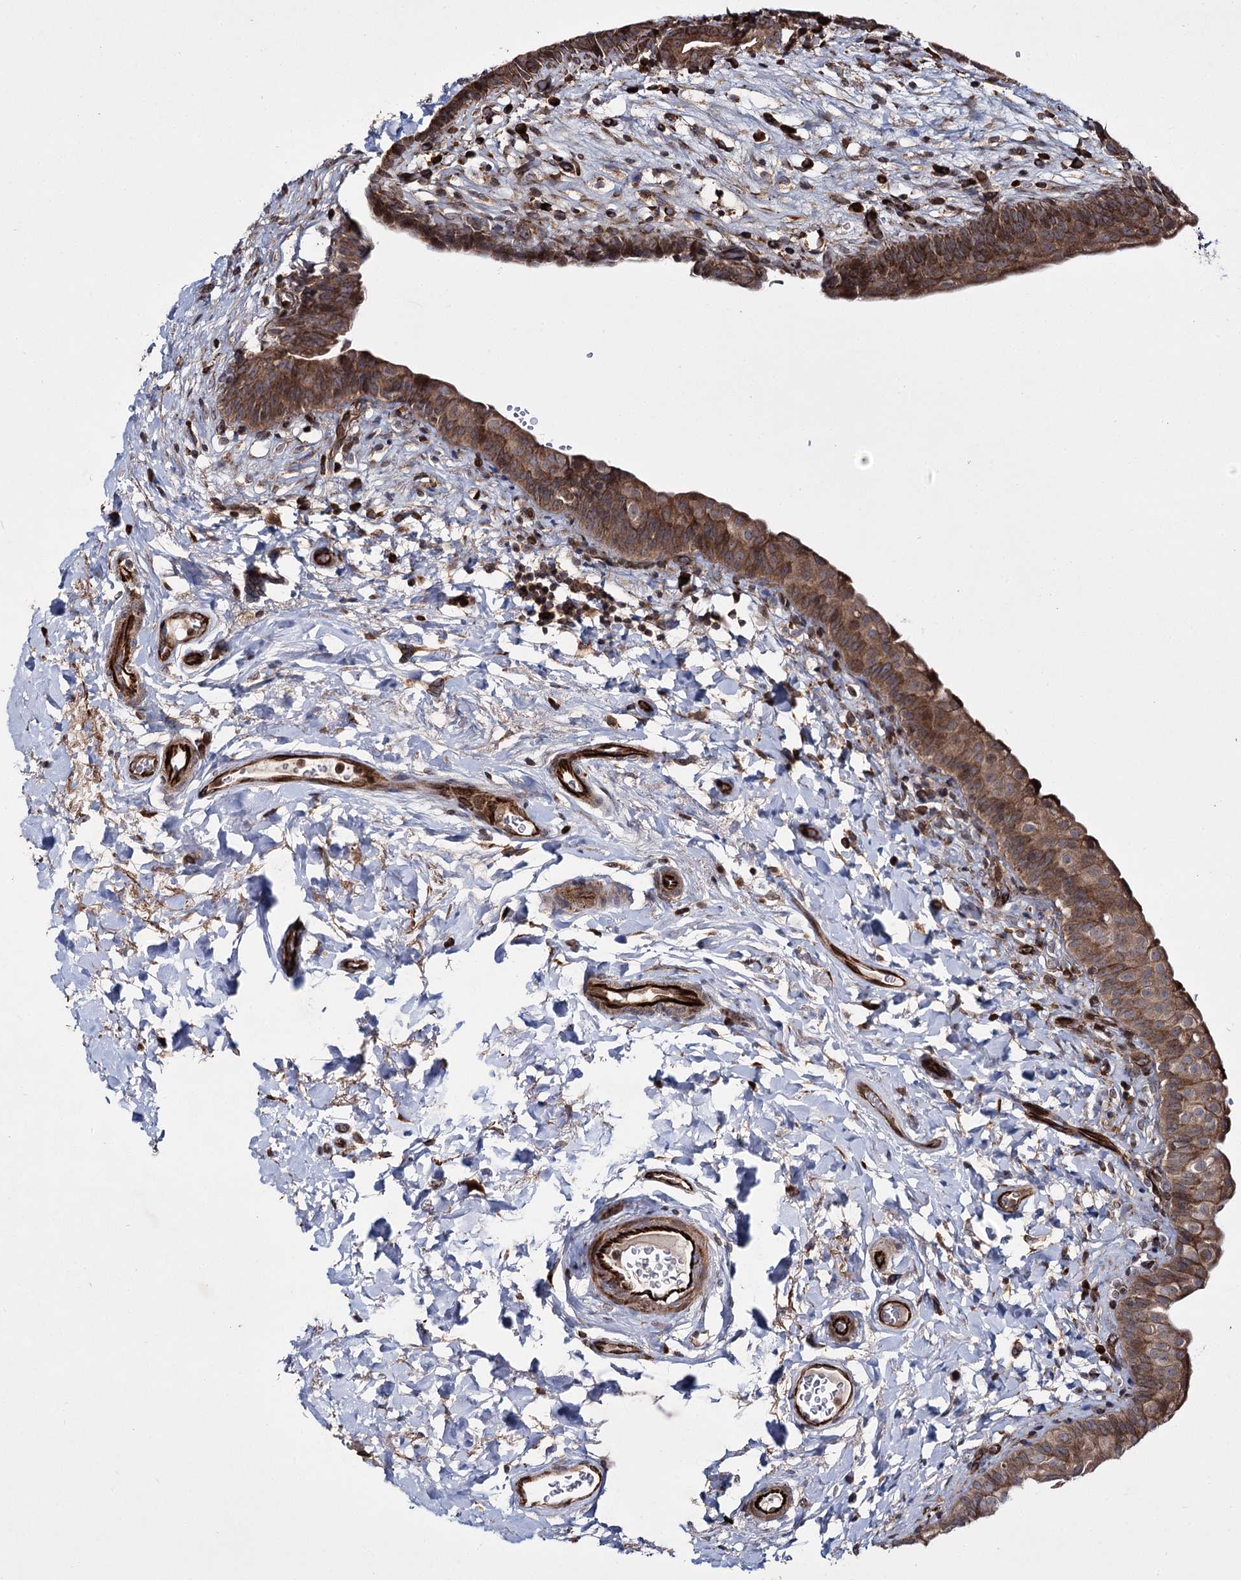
{"staining": {"intensity": "strong", "quantity": ">75%", "location": "cytoplasmic/membranous"}, "tissue": "urinary bladder", "cell_type": "Urothelial cells", "image_type": "normal", "snomed": [{"axis": "morphology", "description": "Normal tissue, NOS"}, {"axis": "topography", "description": "Urinary bladder"}], "caption": "Protein staining exhibits strong cytoplasmic/membranous expression in about >75% of urothelial cells in normal urinary bladder.", "gene": "HECTD2", "patient": {"sex": "male", "age": 83}}